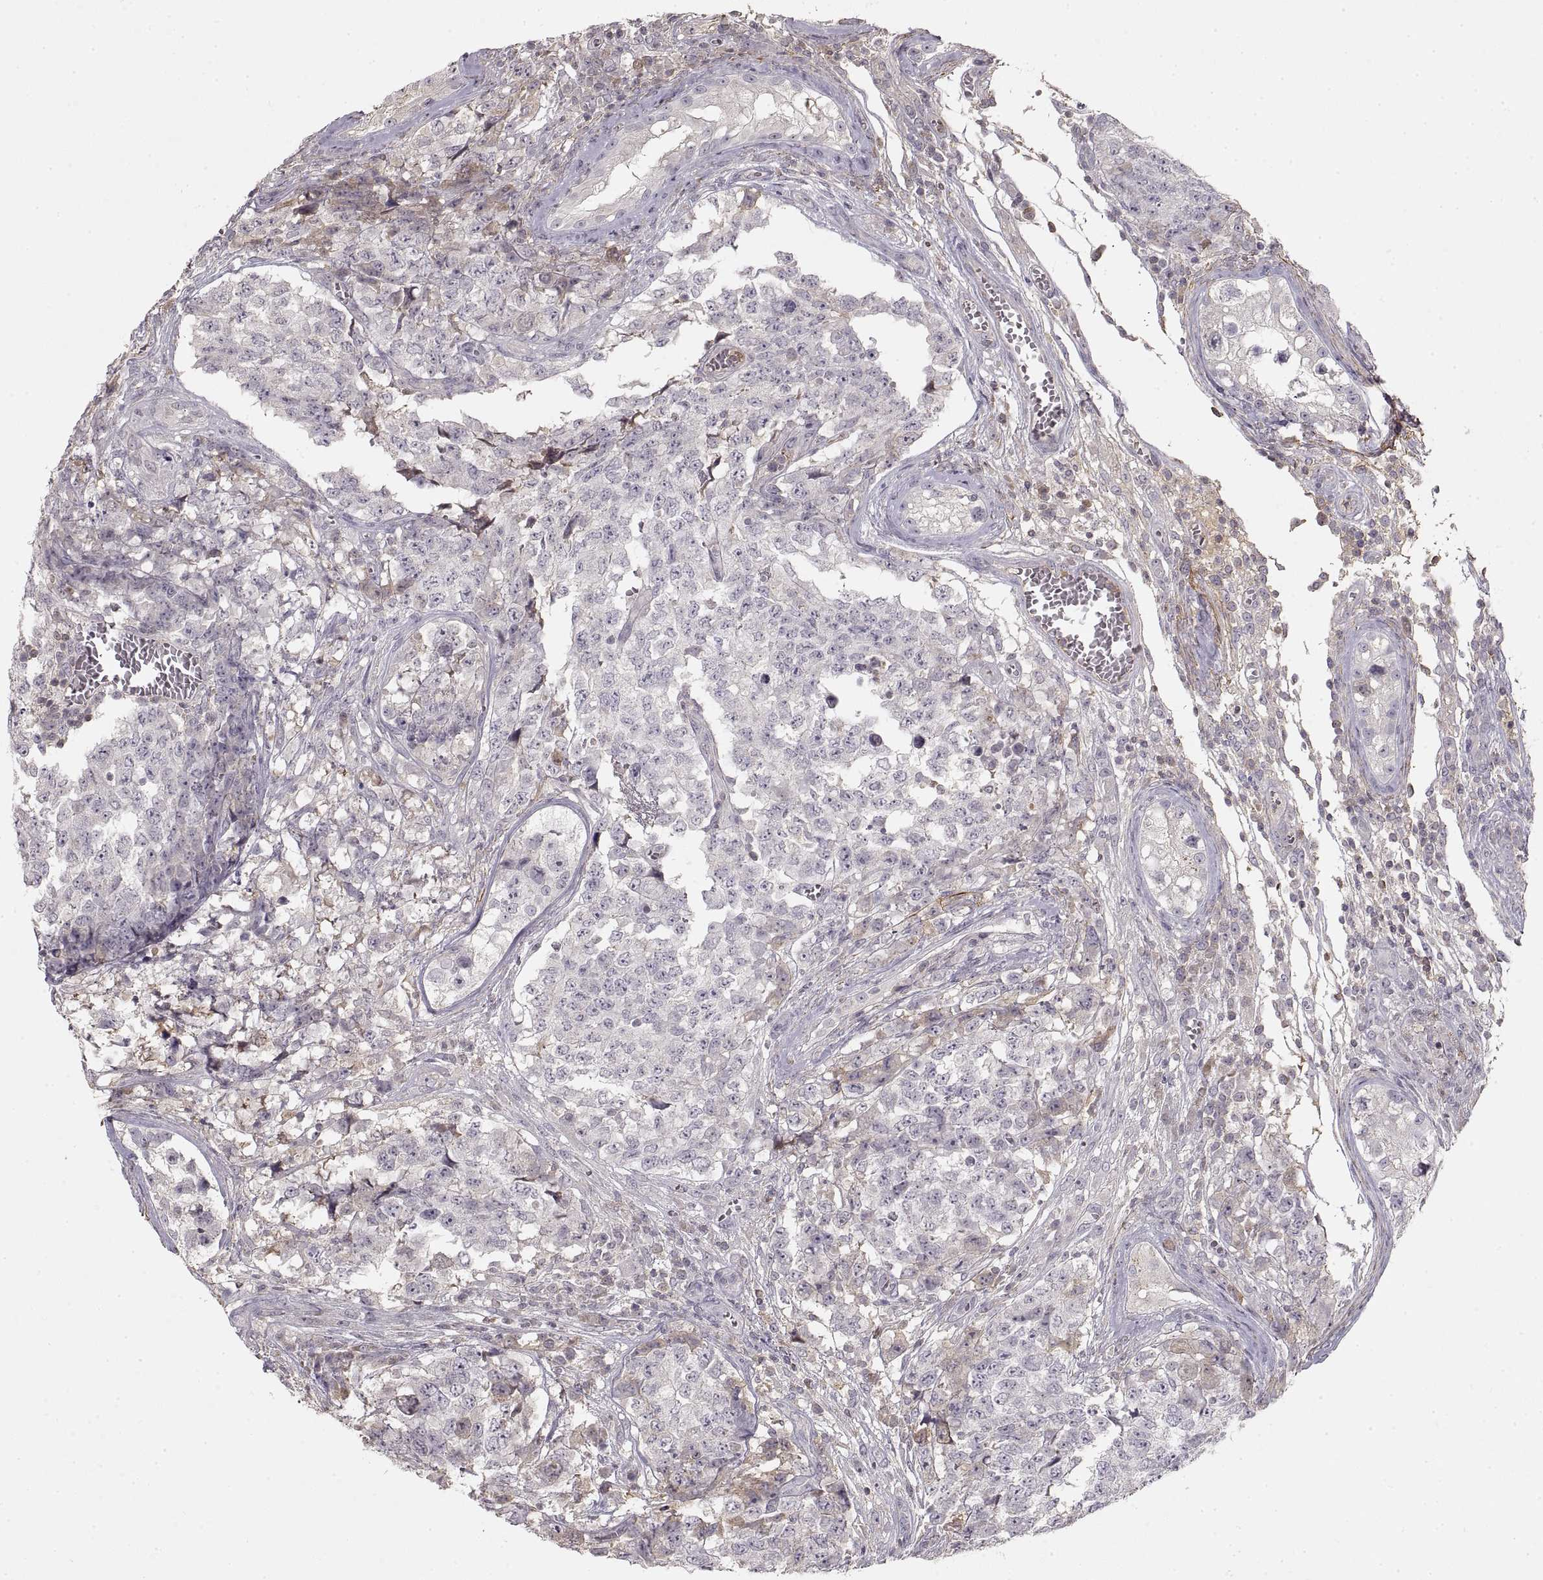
{"staining": {"intensity": "negative", "quantity": "none", "location": "none"}, "tissue": "testis cancer", "cell_type": "Tumor cells", "image_type": "cancer", "snomed": [{"axis": "morphology", "description": "Carcinoma, Embryonal, NOS"}, {"axis": "topography", "description": "Testis"}], "caption": "High magnification brightfield microscopy of testis cancer (embryonal carcinoma) stained with DAB (brown) and counterstained with hematoxylin (blue): tumor cells show no significant positivity.", "gene": "ADAM11", "patient": {"sex": "male", "age": 23}}